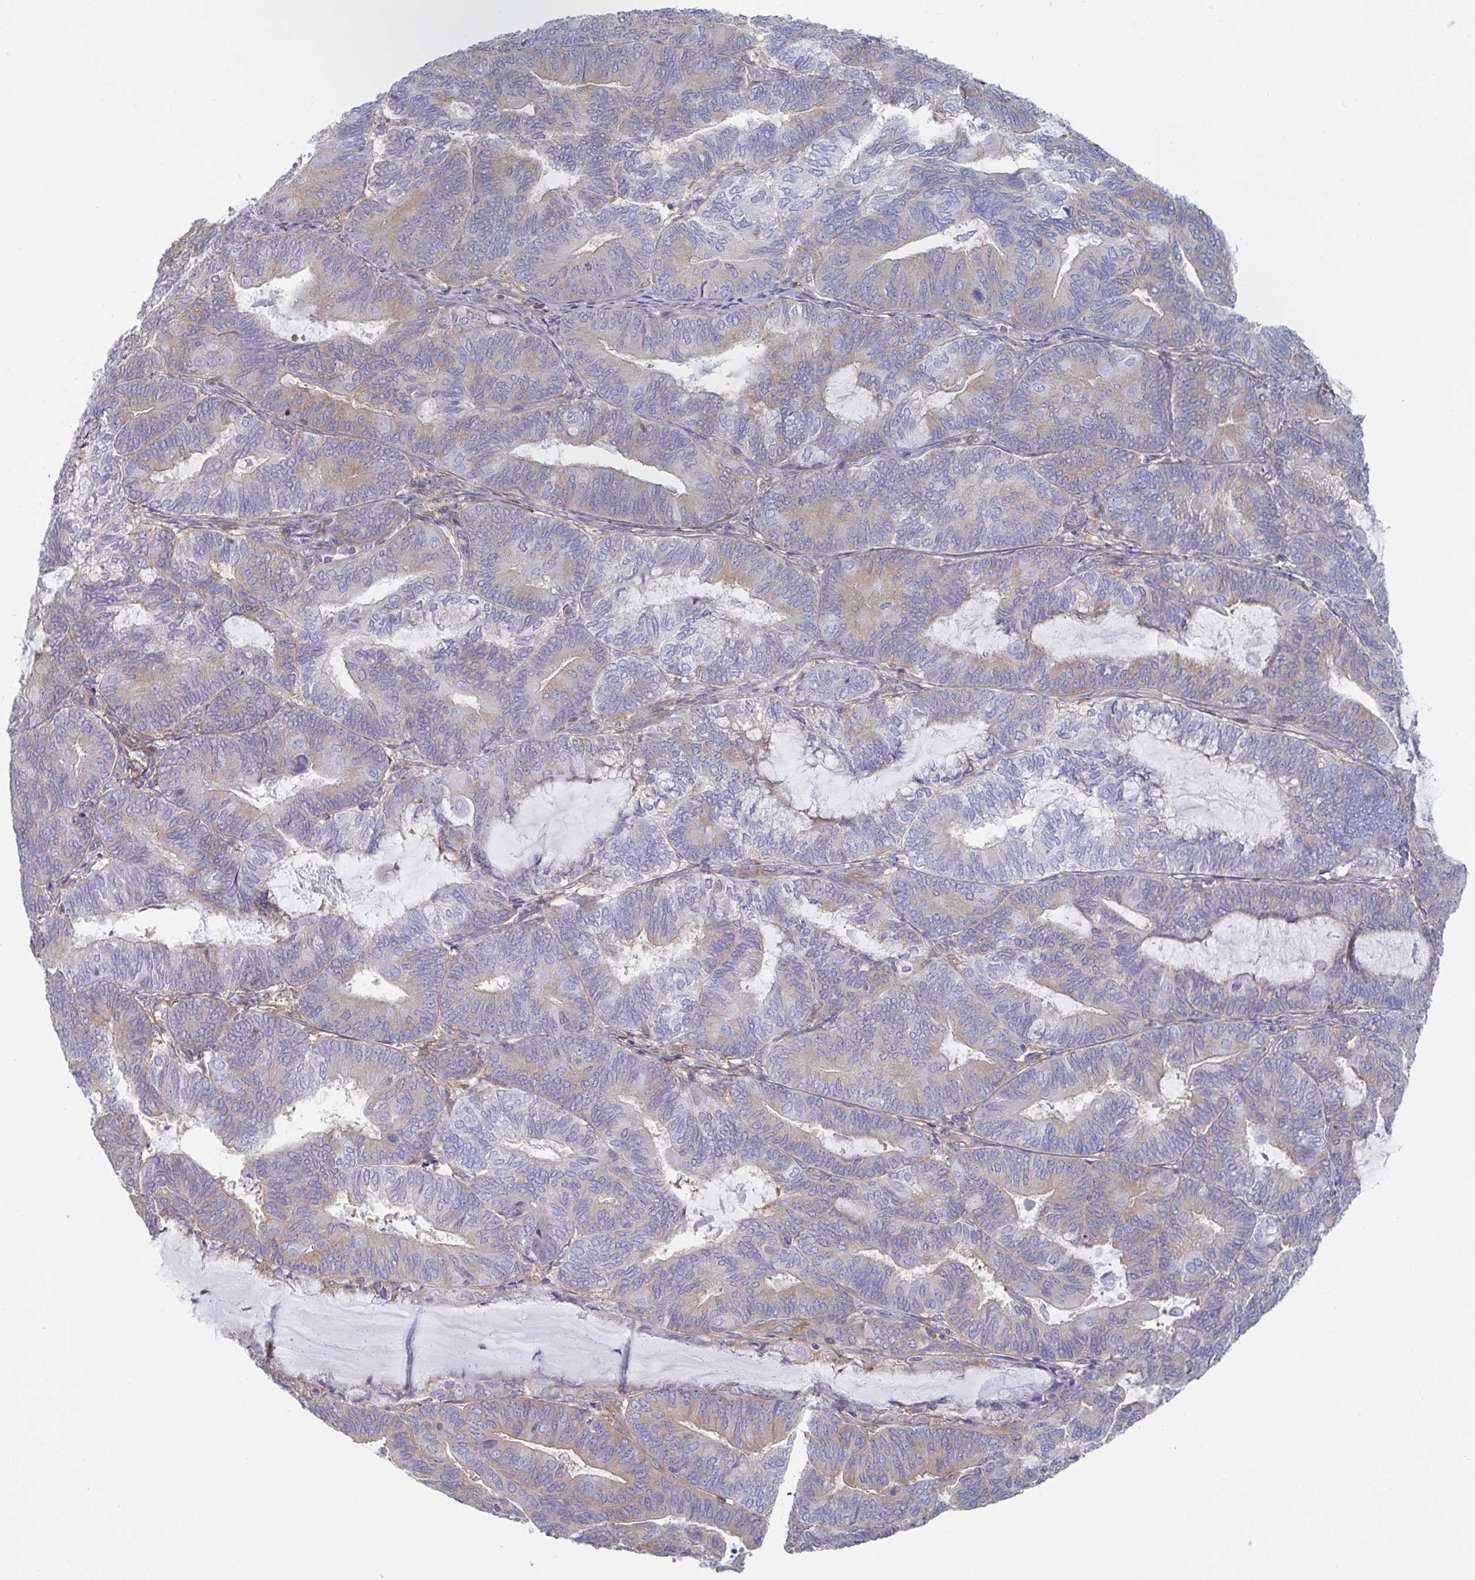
{"staining": {"intensity": "weak", "quantity": "25%-75%", "location": "cytoplasmic/membranous"}, "tissue": "endometrial cancer", "cell_type": "Tumor cells", "image_type": "cancer", "snomed": [{"axis": "morphology", "description": "Adenocarcinoma, NOS"}, {"axis": "topography", "description": "Endometrium"}], "caption": "Endometrial cancer stained with a brown dye shows weak cytoplasmic/membranous positive staining in about 25%-75% of tumor cells.", "gene": "AMPD2", "patient": {"sex": "female", "age": 81}}